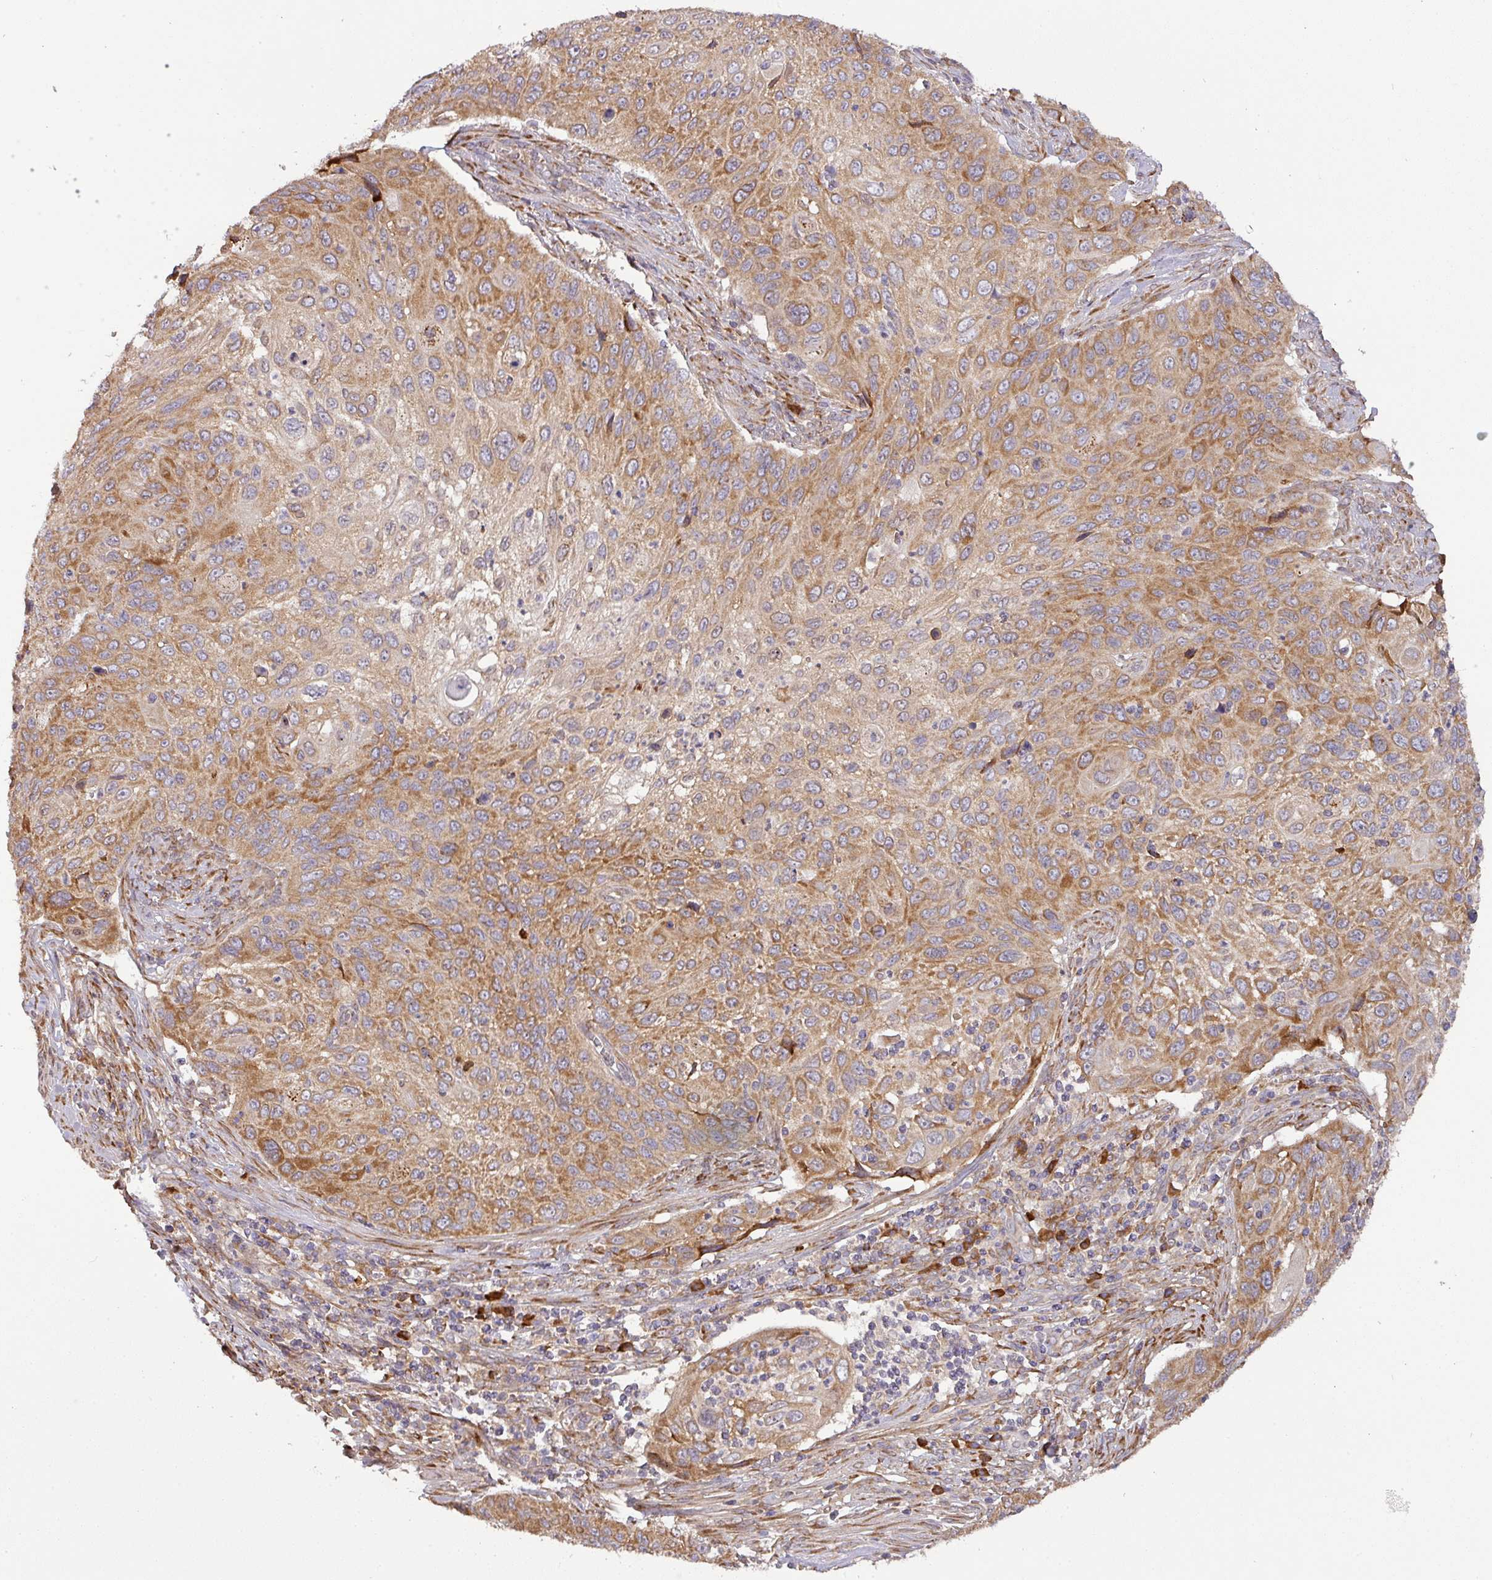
{"staining": {"intensity": "moderate", "quantity": ">75%", "location": "cytoplasmic/membranous"}, "tissue": "cervical cancer", "cell_type": "Tumor cells", "image_type": "cancer", "snomed": [{"axis": "morphology", "description": "Squamous cell carcinoma, NOS"}, {"axis": "topography", "description": "Cervix"}], "caption": "Immunohistochemistry (IHC) staining of squamous cell carcinoma (cervical), which reveals medium levels of moderate cytoplasmic/membranous expression in approximately >75% of tumor cells indicating moderate cytoplasmic/membranous protein expression. The staining was performed using DAB (brown) for protein detection and nuclei were counterstained in hematoxylin (blue).", "gene": "GALP", "patient": {"sex": "female", "age": 70}}